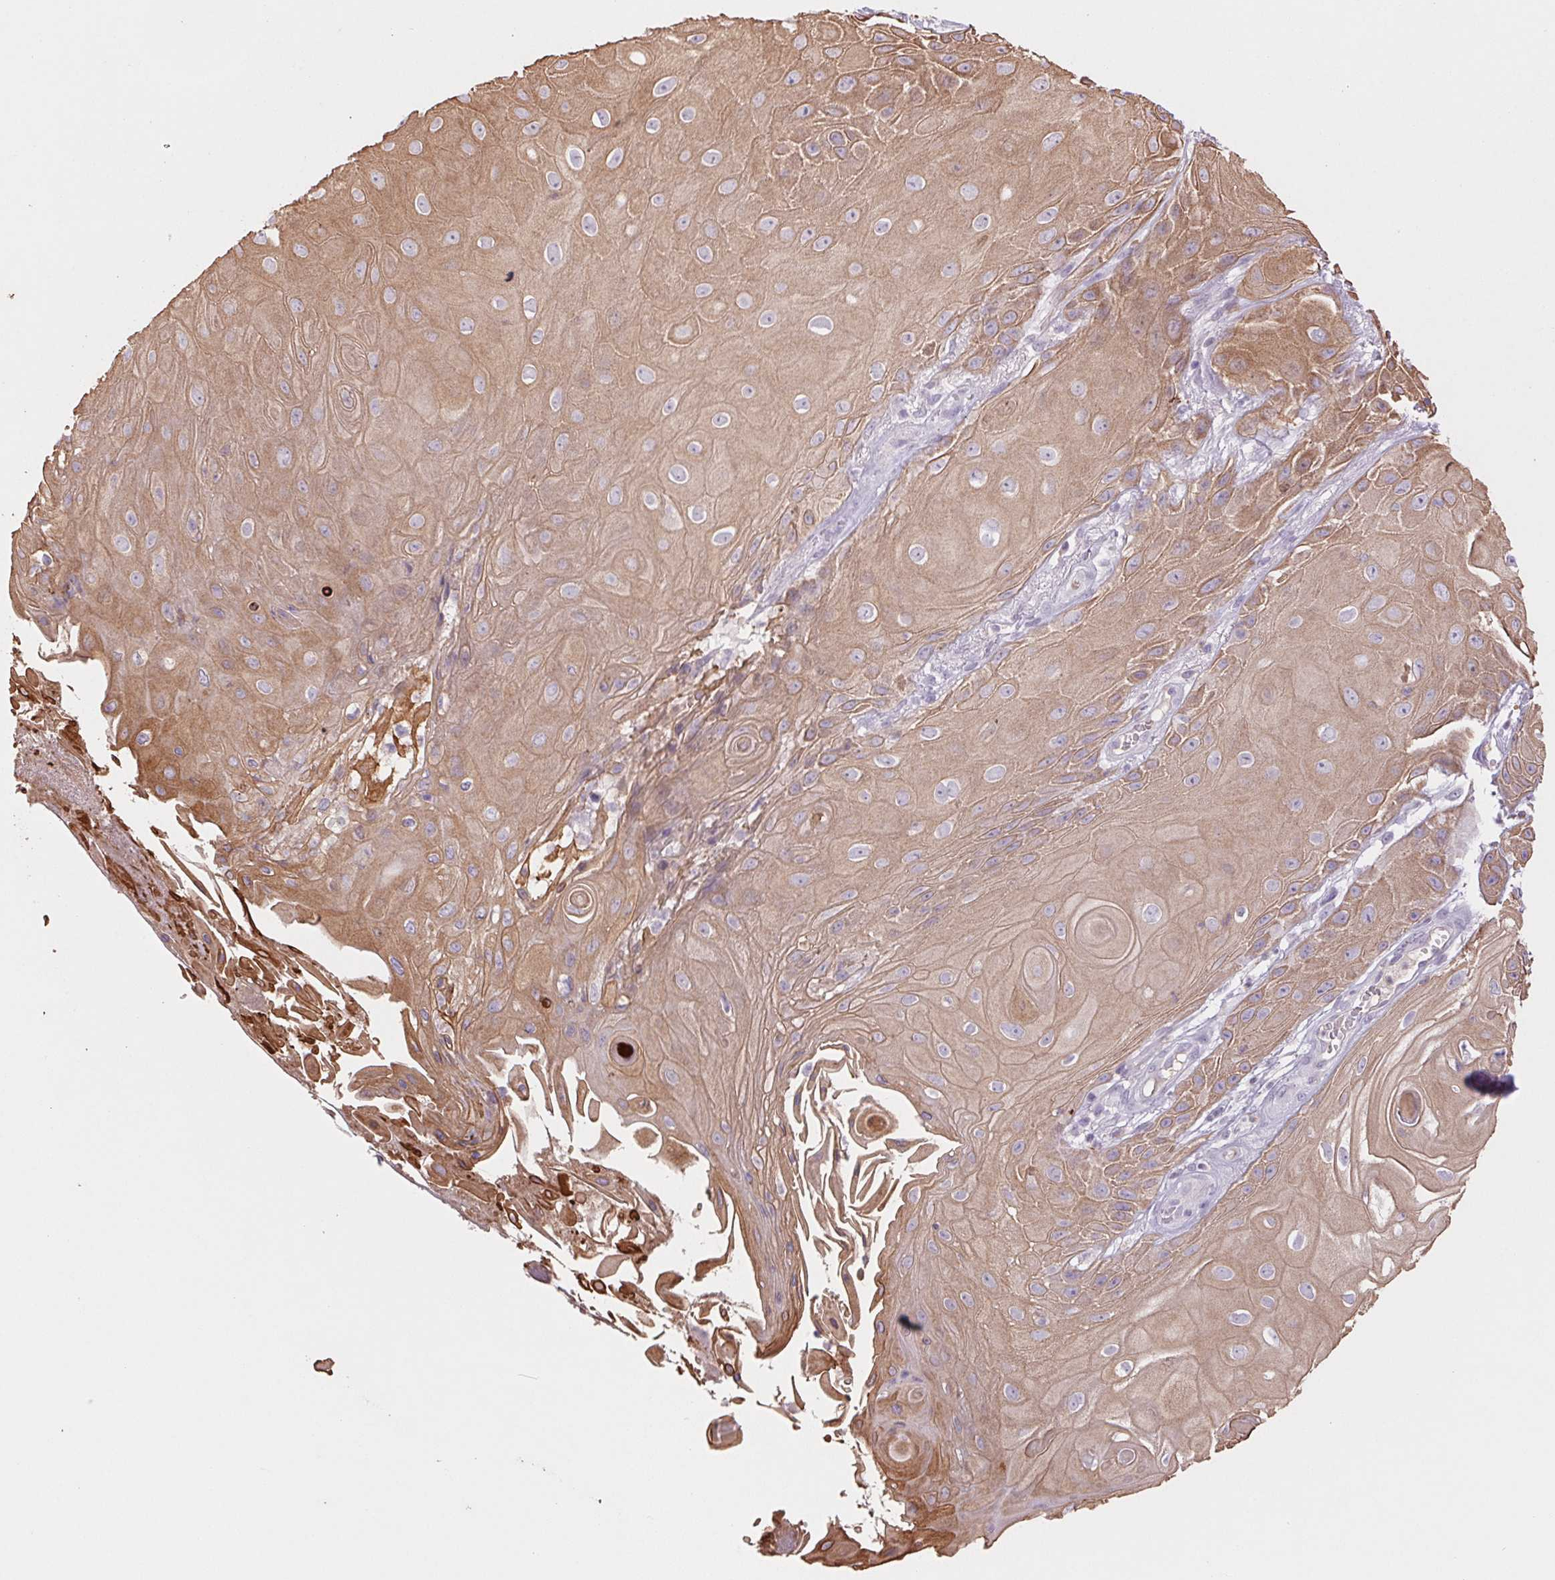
{"staining": {"intensity": "moderate", "quantity": ">75%", "location": "cytoplasmic/membranous"}, "tissue": "skin cancer", "cell_type": "Tumor cells", "image_type": "cancer", "snomed": [{"axis": "morphology", "description": "Squamous cell carcinoma, NOS"}, {"axis": "topography", "description": "Skin"}], "caption": "Tumor cells demonstrate moderate cytoplasmic/membranous staining in about >75% of cells in skin cancer (squamous cell carcinoma). Nuclei are stained in blue.", "gene": "KRT1", "patient": {"sex": "male", "age": 62}}